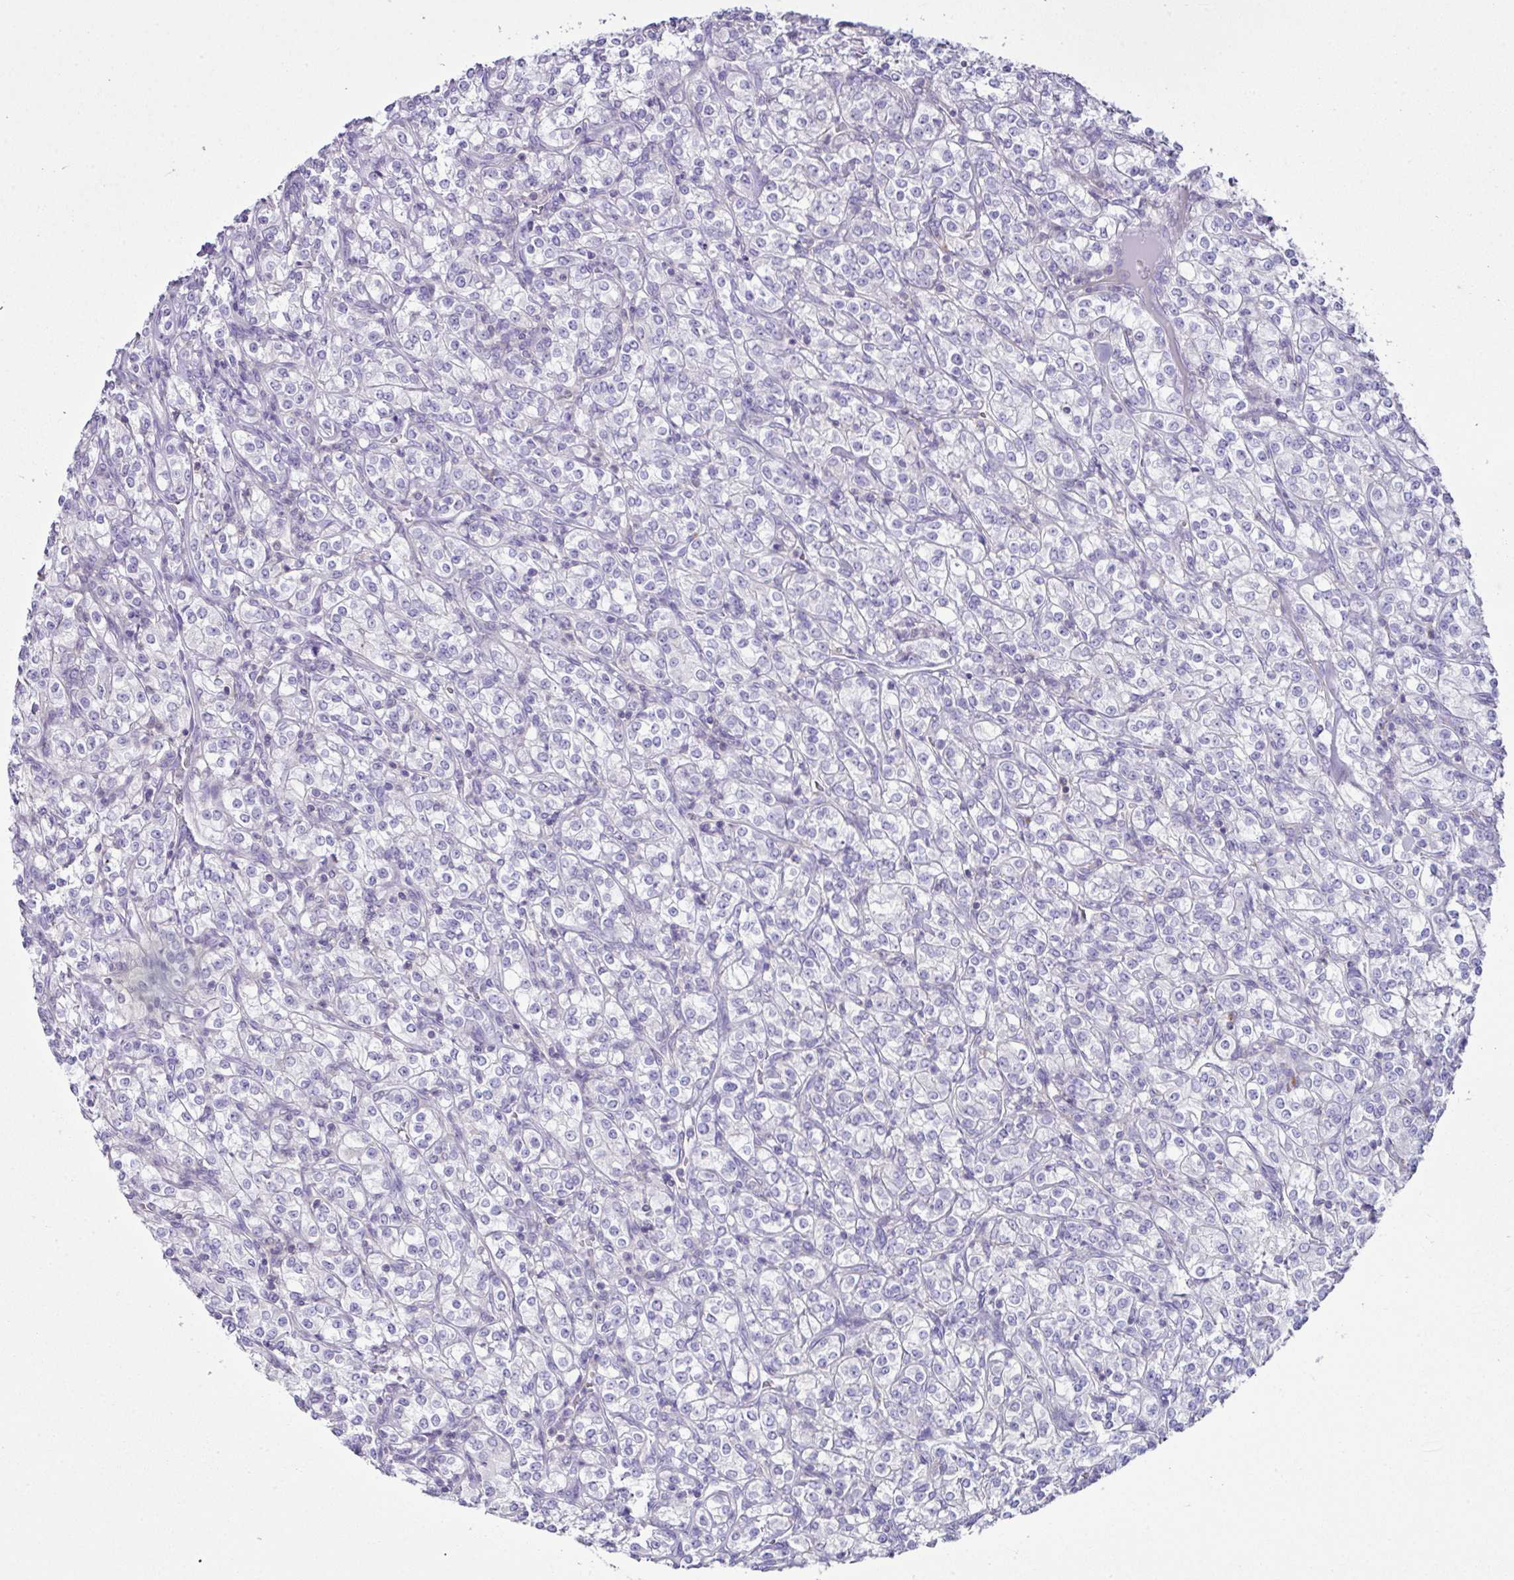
{"staining": {"intensity": "negative", "quantity": "none", "location": "none"}, "tissue": "renal cancer", "cell_type": "Tumor cells", "image_type": "cancer", "snomed": [{"axis": "morphology", "description": "Adenocarcinoma, NOS"}, {"axis": "topography", "description": "Kidney"}], "caption": "High magnification brightfield microscopy of renal cancer stained with DAB (3,3'-diaminobenzidine) (brown) and counterstained with hematoxylin (blue): tumor cells show no significant expression.", "gene": "D2HGDH", "patient": {"sex": "male", "age": 77}}